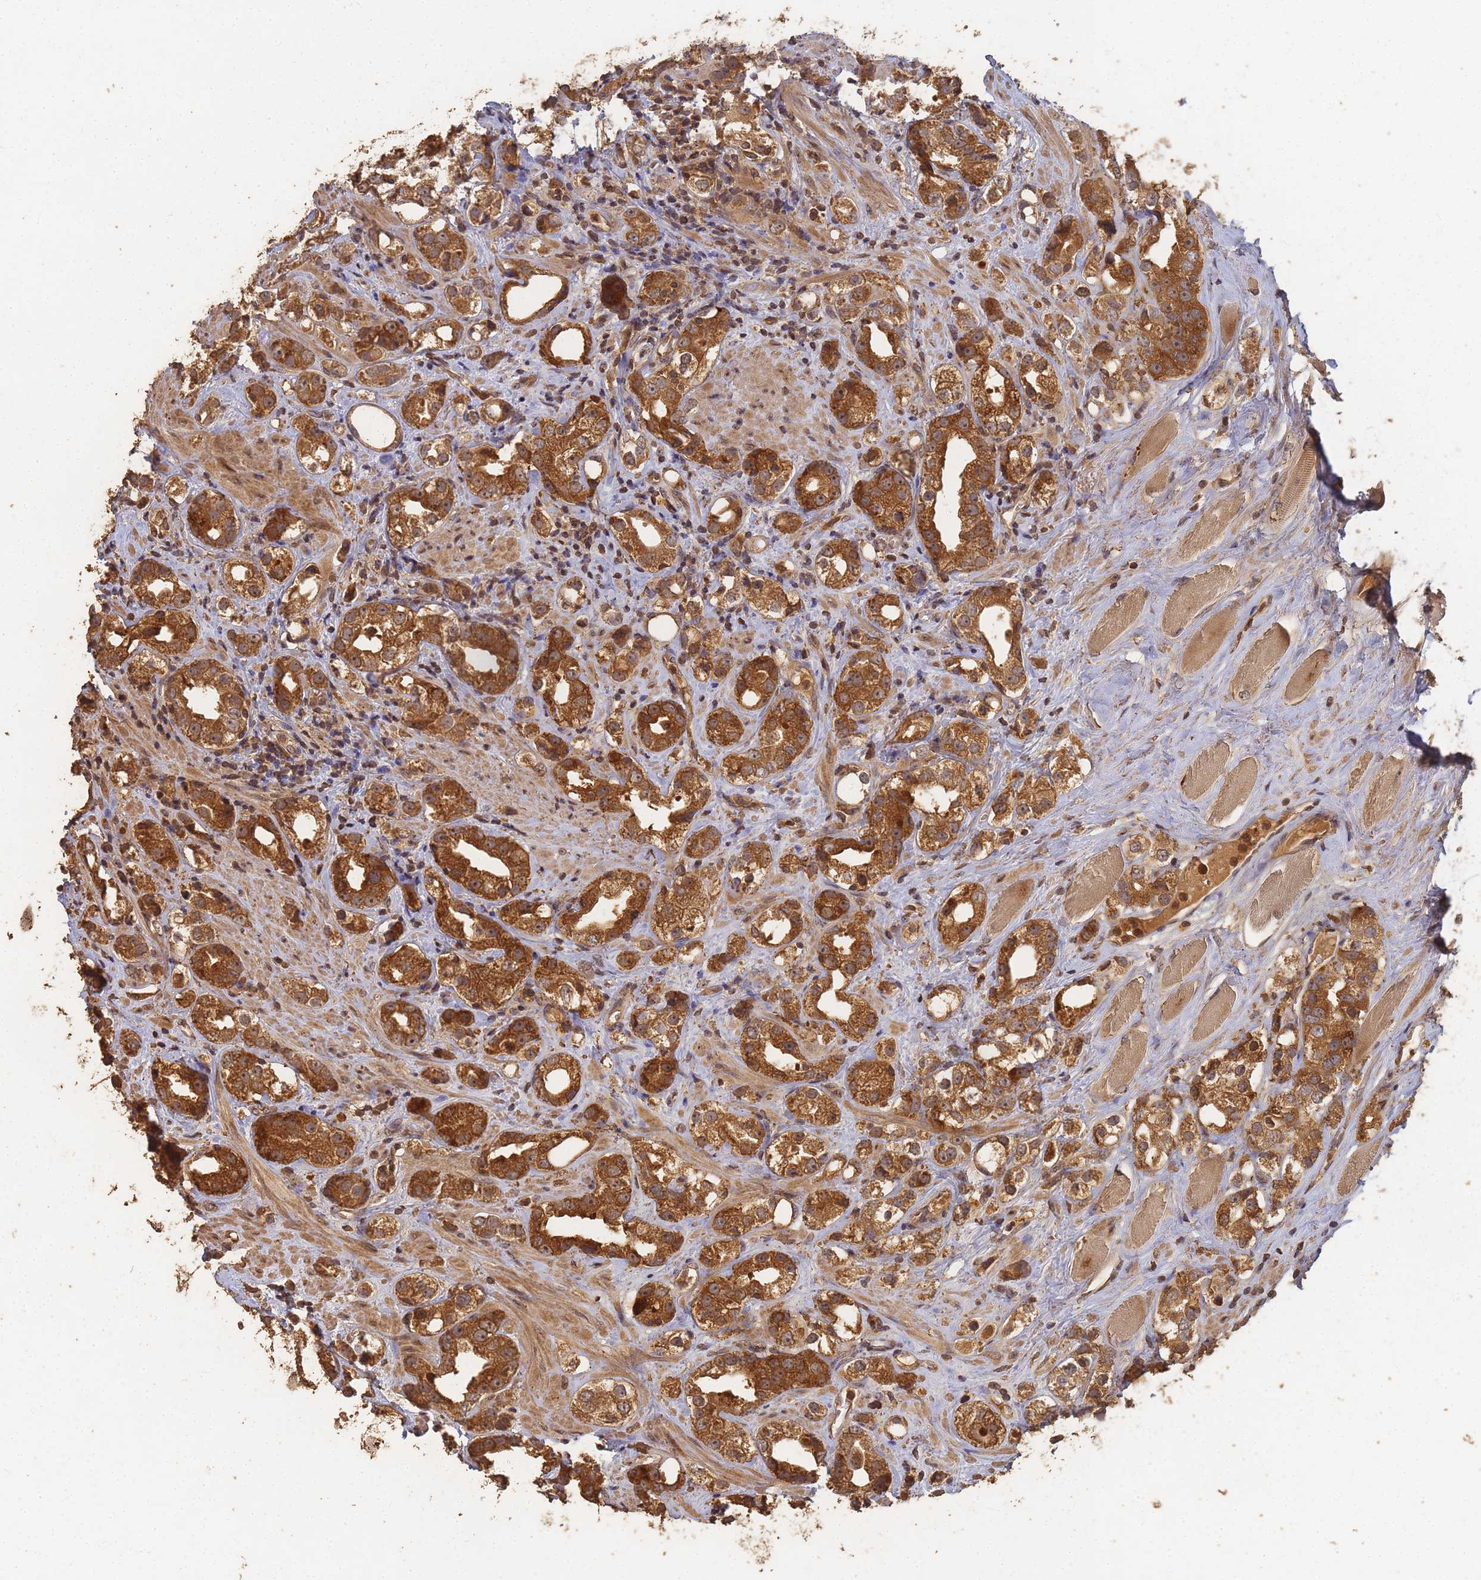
{"staining": {"intensity": "strong", "quantity": ">75%", "location": "cytoplasmic/membranous,nuclear"}, "tissue": "prostate cancer", "cell_type": "Tumor cells", "image_type": "cancer", "snomed": [{"axis": "morphology", "description": "Adenocarcinoma, NOS"}, {"axis": "topography", "description": "Prostate"}], "caption": "Protein expression analysis of prostate cancer (adenocarcinoma) displays strong cytoplasmic/membranous and nuclear staining in approximately >75% of tumor cells.", "gene": "ALKBH1", "patient": {"sex": "male", "age": 79}}